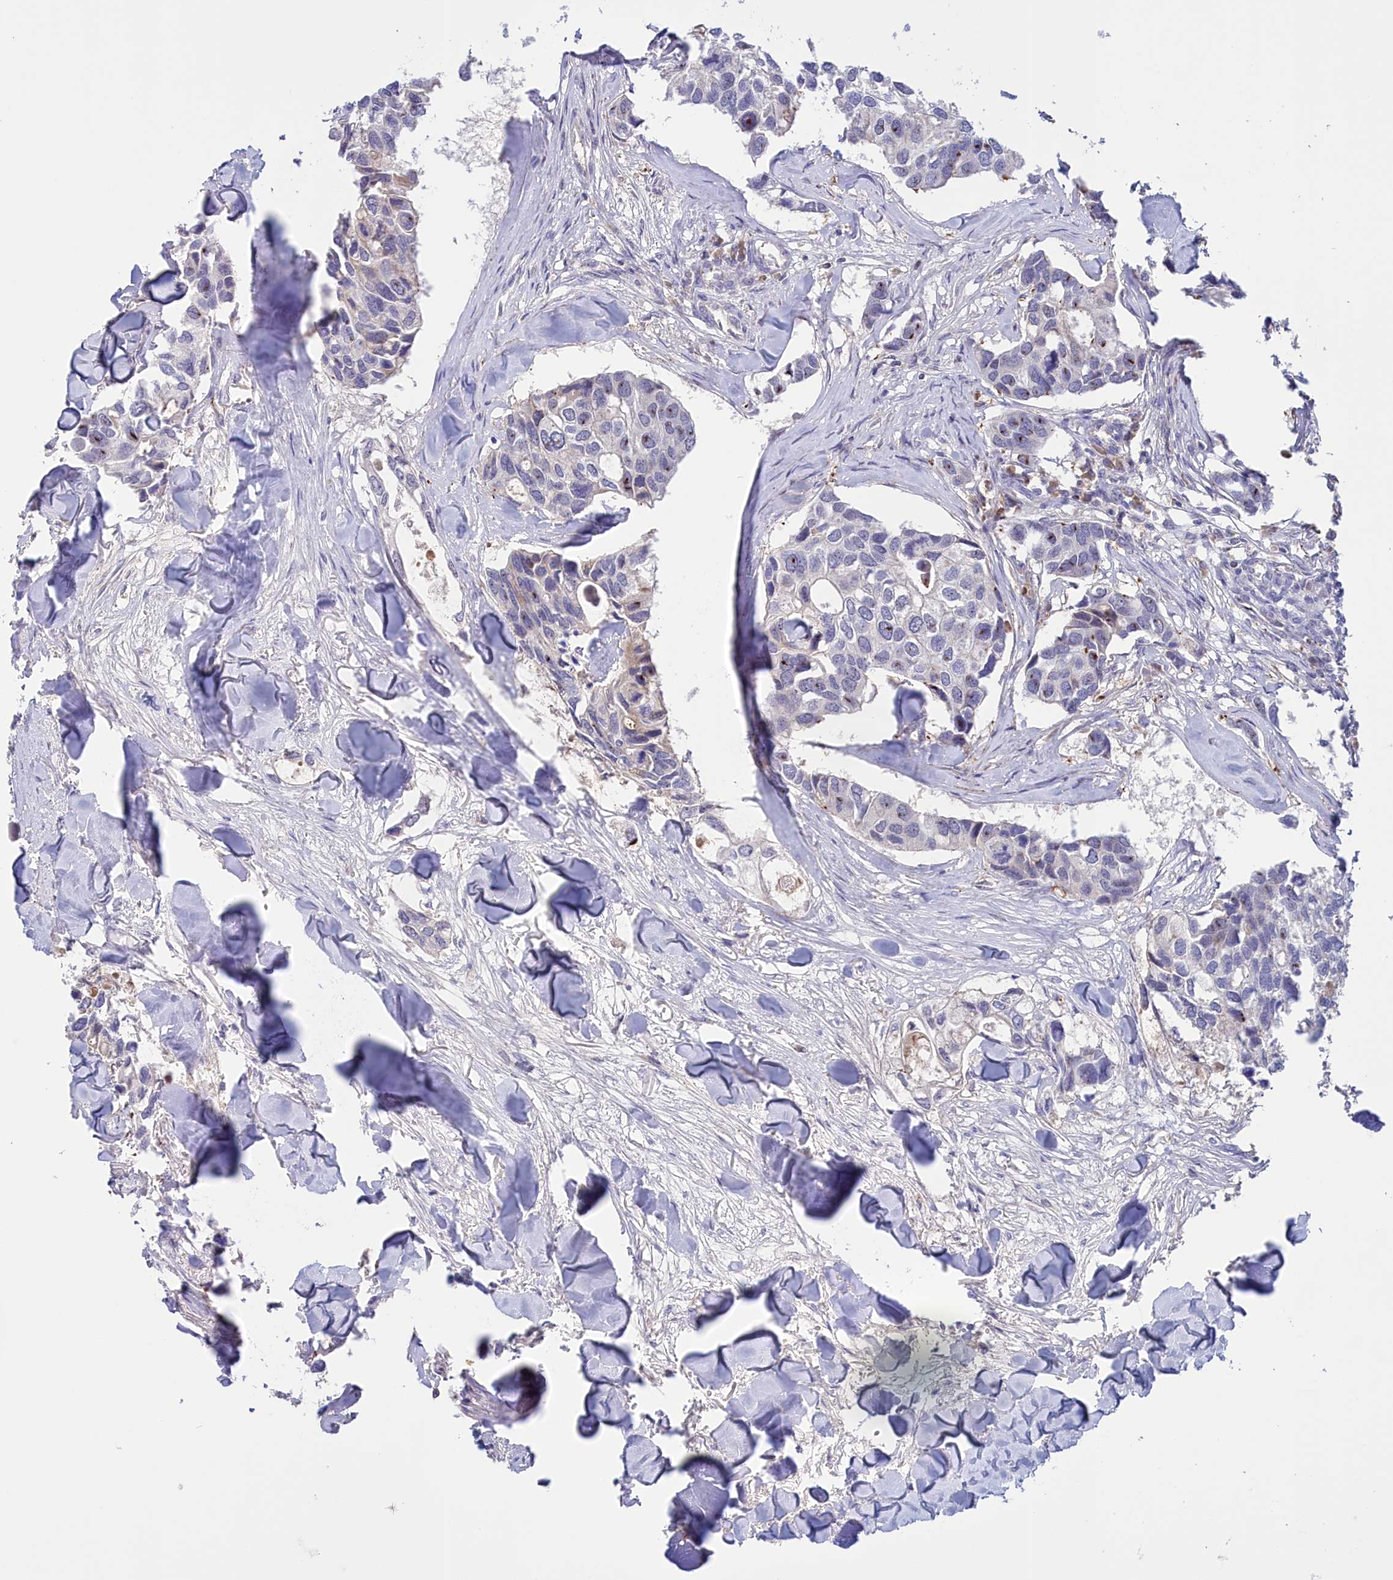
{"staining": {"intensity": "negative", "quantity": "none", "location": "none"}, "tissue": "breast cancer", "cell_type": "Tumor cells", "image_type": "cancer", "snomed": [{"axis": "morphology", "description": "Duct carcinoma"}, {"axis": "topography", "description": "Breast"}], "caption": "Immunohistochemistry (IHC) micrograph of neoplastic tissue: human breast infiltrating ductal carcinoma stained with DAB (3,3'-diaminobenzidine) displays no significant protein expression in tumor cells.", "gene": "NEURL4", "patient": {"sex": "female", "age": 83}}